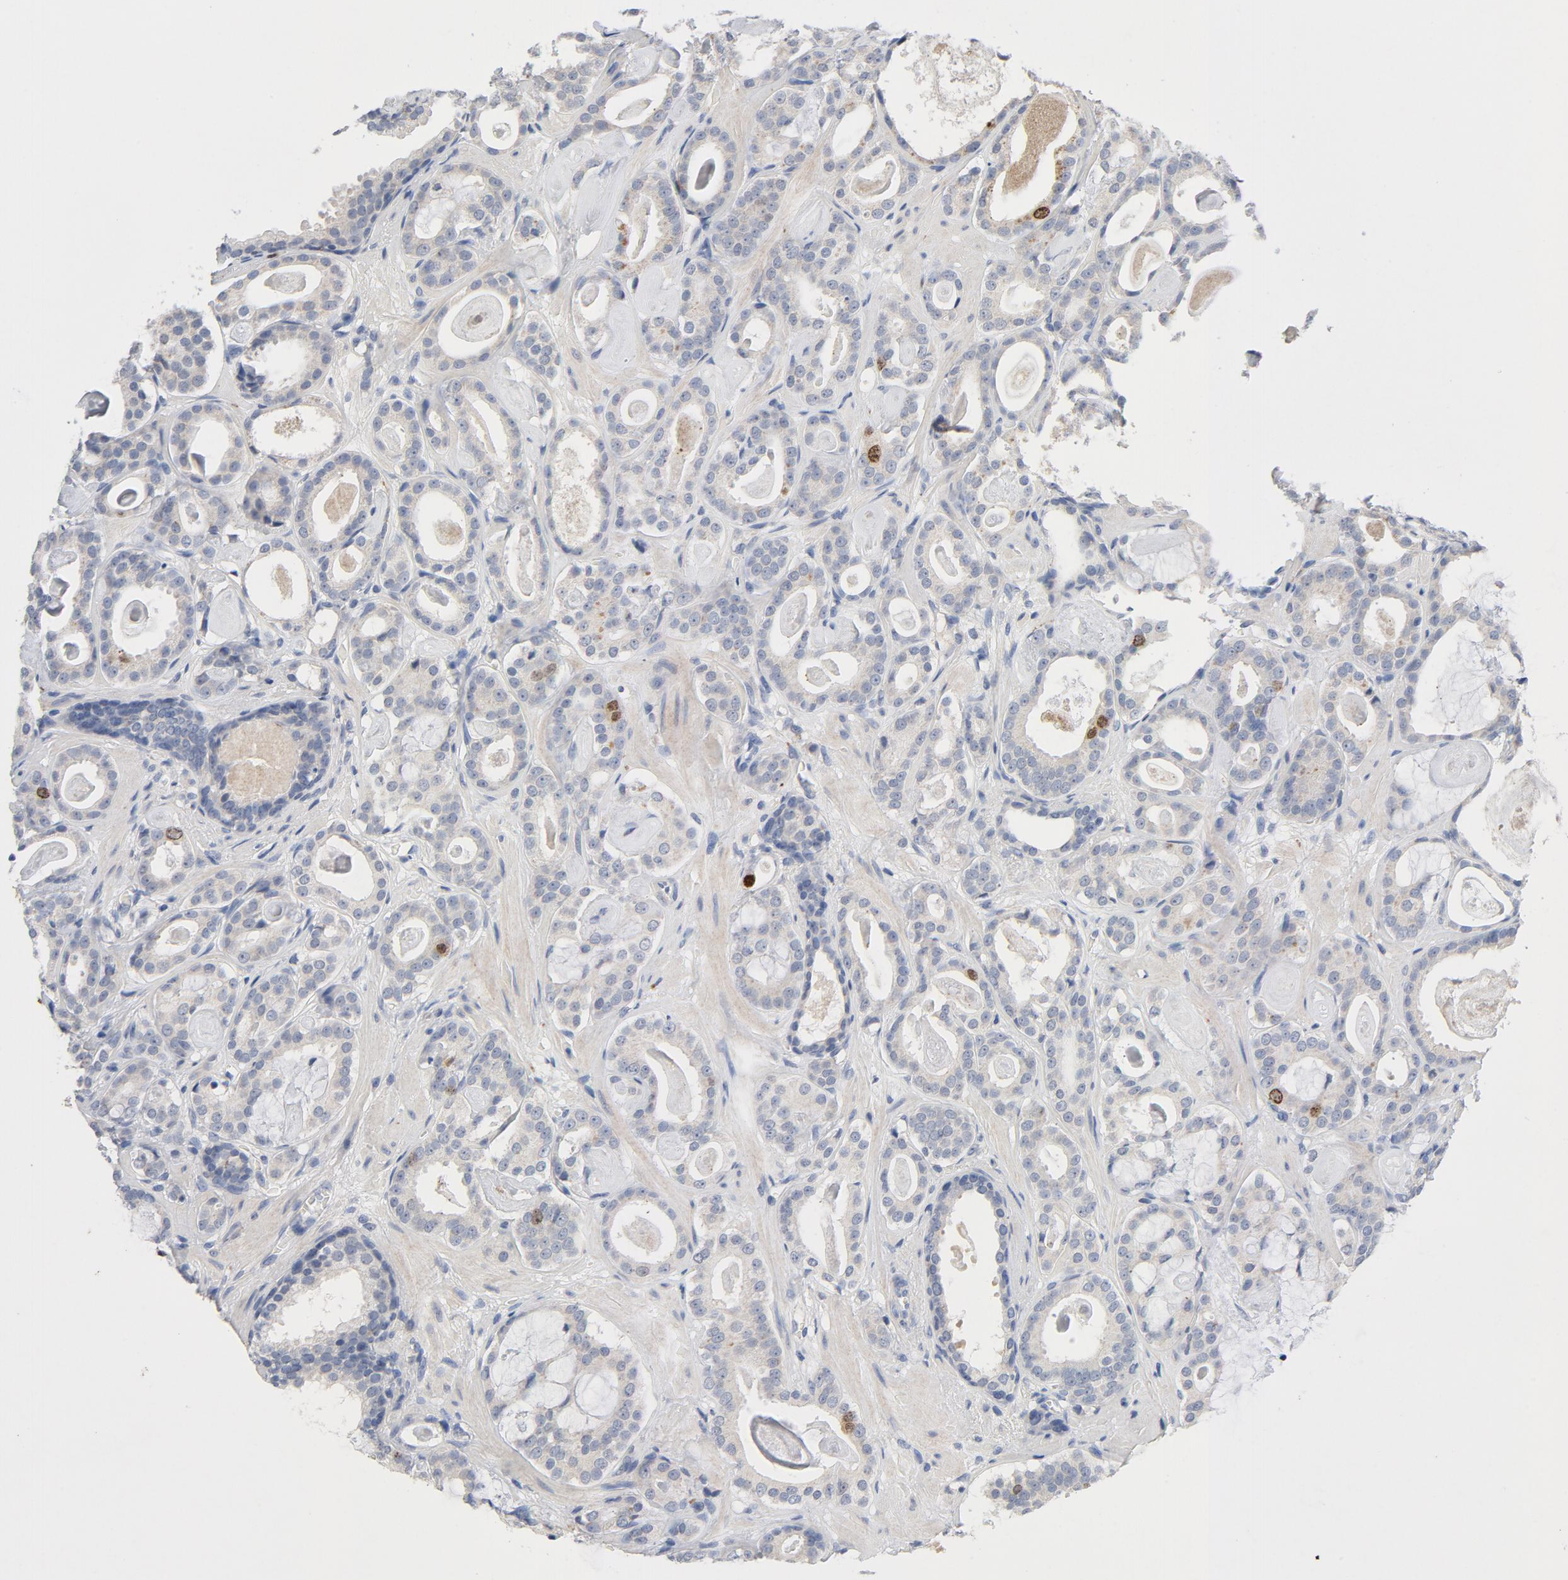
{"staining": {"intensity": "moderate", "quantity": "<25%", "location": "nuclear"}, "tissue": "prostate cancer", "cell_type": "Tumor cells", "image_type": "cancer", "snomed": [{"axis": "morphology", "description": "Adenocarcinoma, Low grade"}, {"axis": "topography", "description": "Prostate"}], "caption": "Protein expression by immunohistochemistry (IHC) displays moderate nuclear staining in about <25% of tumor cells in prostate cancer (adenocarcinoma (low-grade)). The protein is shown in brown color, while the nuclei are stained blue.", "gene": "BIRC5", "patient": {"sex": "male", "age": 57}}